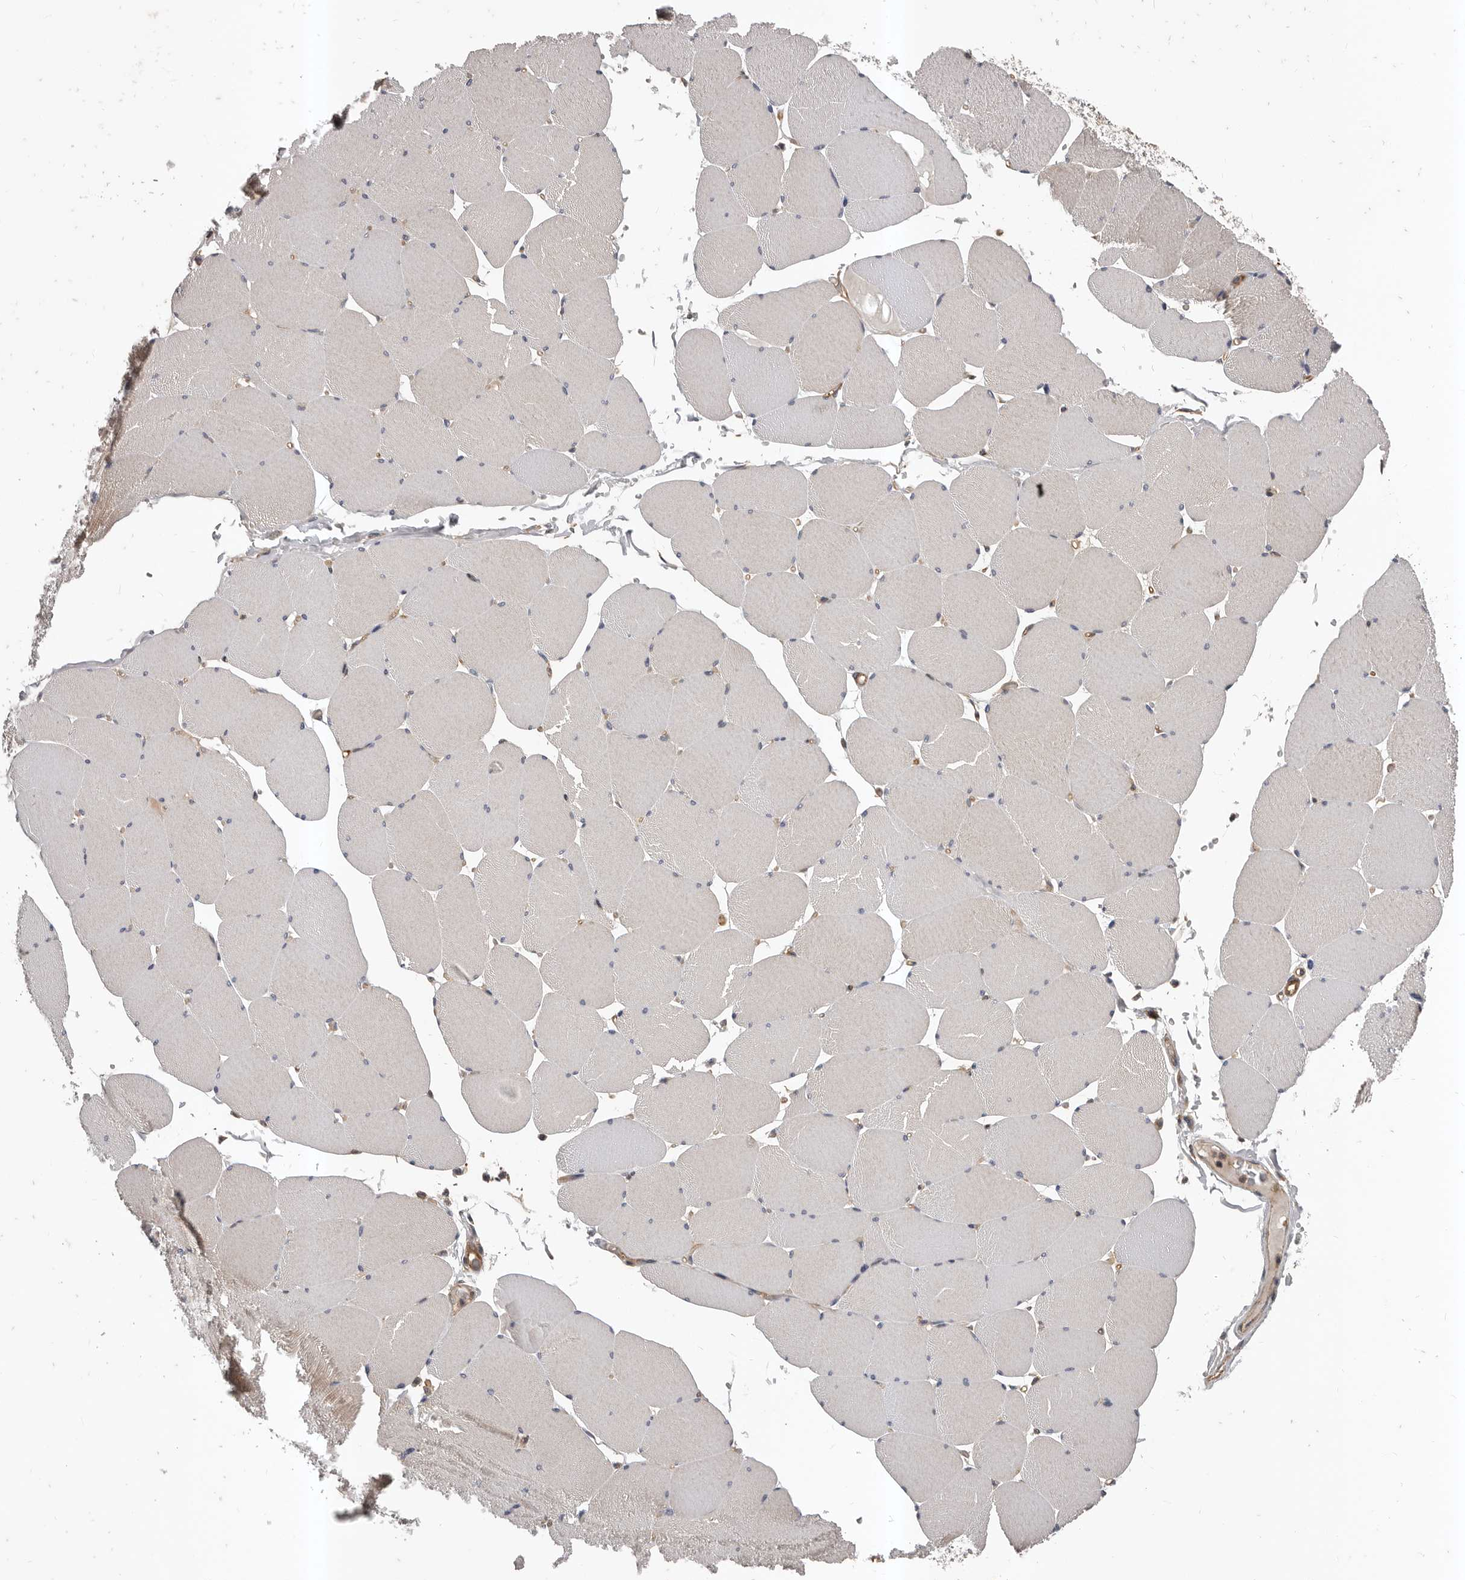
{"staining": {"intensity": "weak", "quantity": "25%-75%", "location": "cytoplasmic/membranous"}, "tissue": "skeletal muscle", "cell_type": "Myocytes", "image_type": "normal", "snomed": [{"axis": "morphology", "description": "Normal tissue, NOS"}, {"axis": "topography", "description": "Skeletal muscle"}, {"axis": "topography", "description": "Head-Neck"}], "caption": "High-magnification brightfield microscopy of unremarkable skeletal muscle stained with DAB (3,3'-diaminobenzidine) (brown) and counterstained with hematoxylin (blue). myocytes exhibit weak cytoplasmic/membranous expression is identified in about25%-75% of cells.", "gene": "PNRC2", "patient": {"sex": "male", "age": 66}}